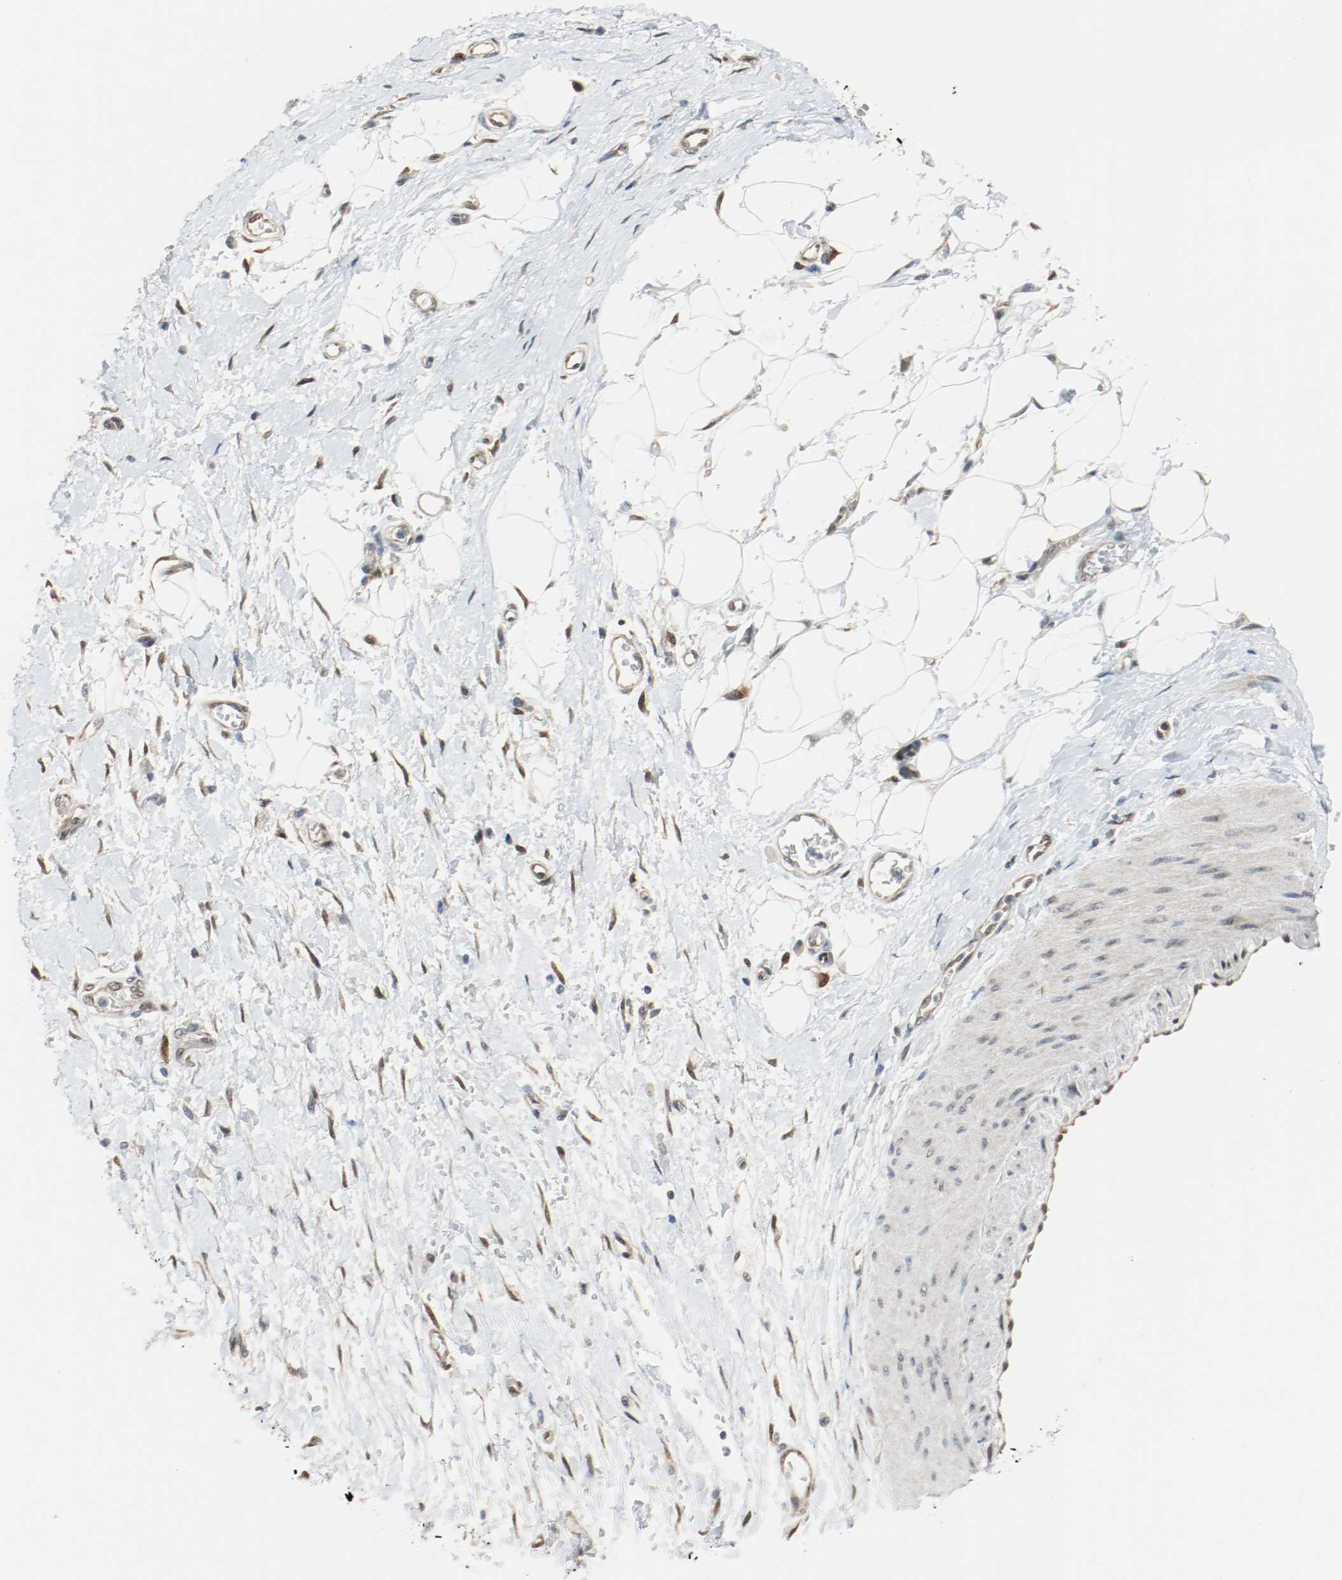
{"staining": {"intensity": "negative", "quantity": "none", "location": "none"}, "tissue": "adipose tissue", "cell_type": "Adipocytes", "image_type": "normal", "snomed": [{"axis": "morphology", "description": "Normal tissue, NOS"}, {"axis": "morphology", "description": "Urothelial carcinoma, High grade"}, {"axis": "topography", "description": "Vascular tissue"}, {"axis": "topography", "description": "Urinary bladder"}], "caption": "Immunohistochemistry (IHC) histopathology image of benign adipose tissue: human adipose tissue stained with DAB displays no significant protein staining in adipocytes. The staining is performed using DAB (3,3'-diaminobenzidine) brown chromogen with nuclei counter-stained in using hematoxylin.", "gene": "PPME1", "patient": {"sex": "female", "age": 56}}